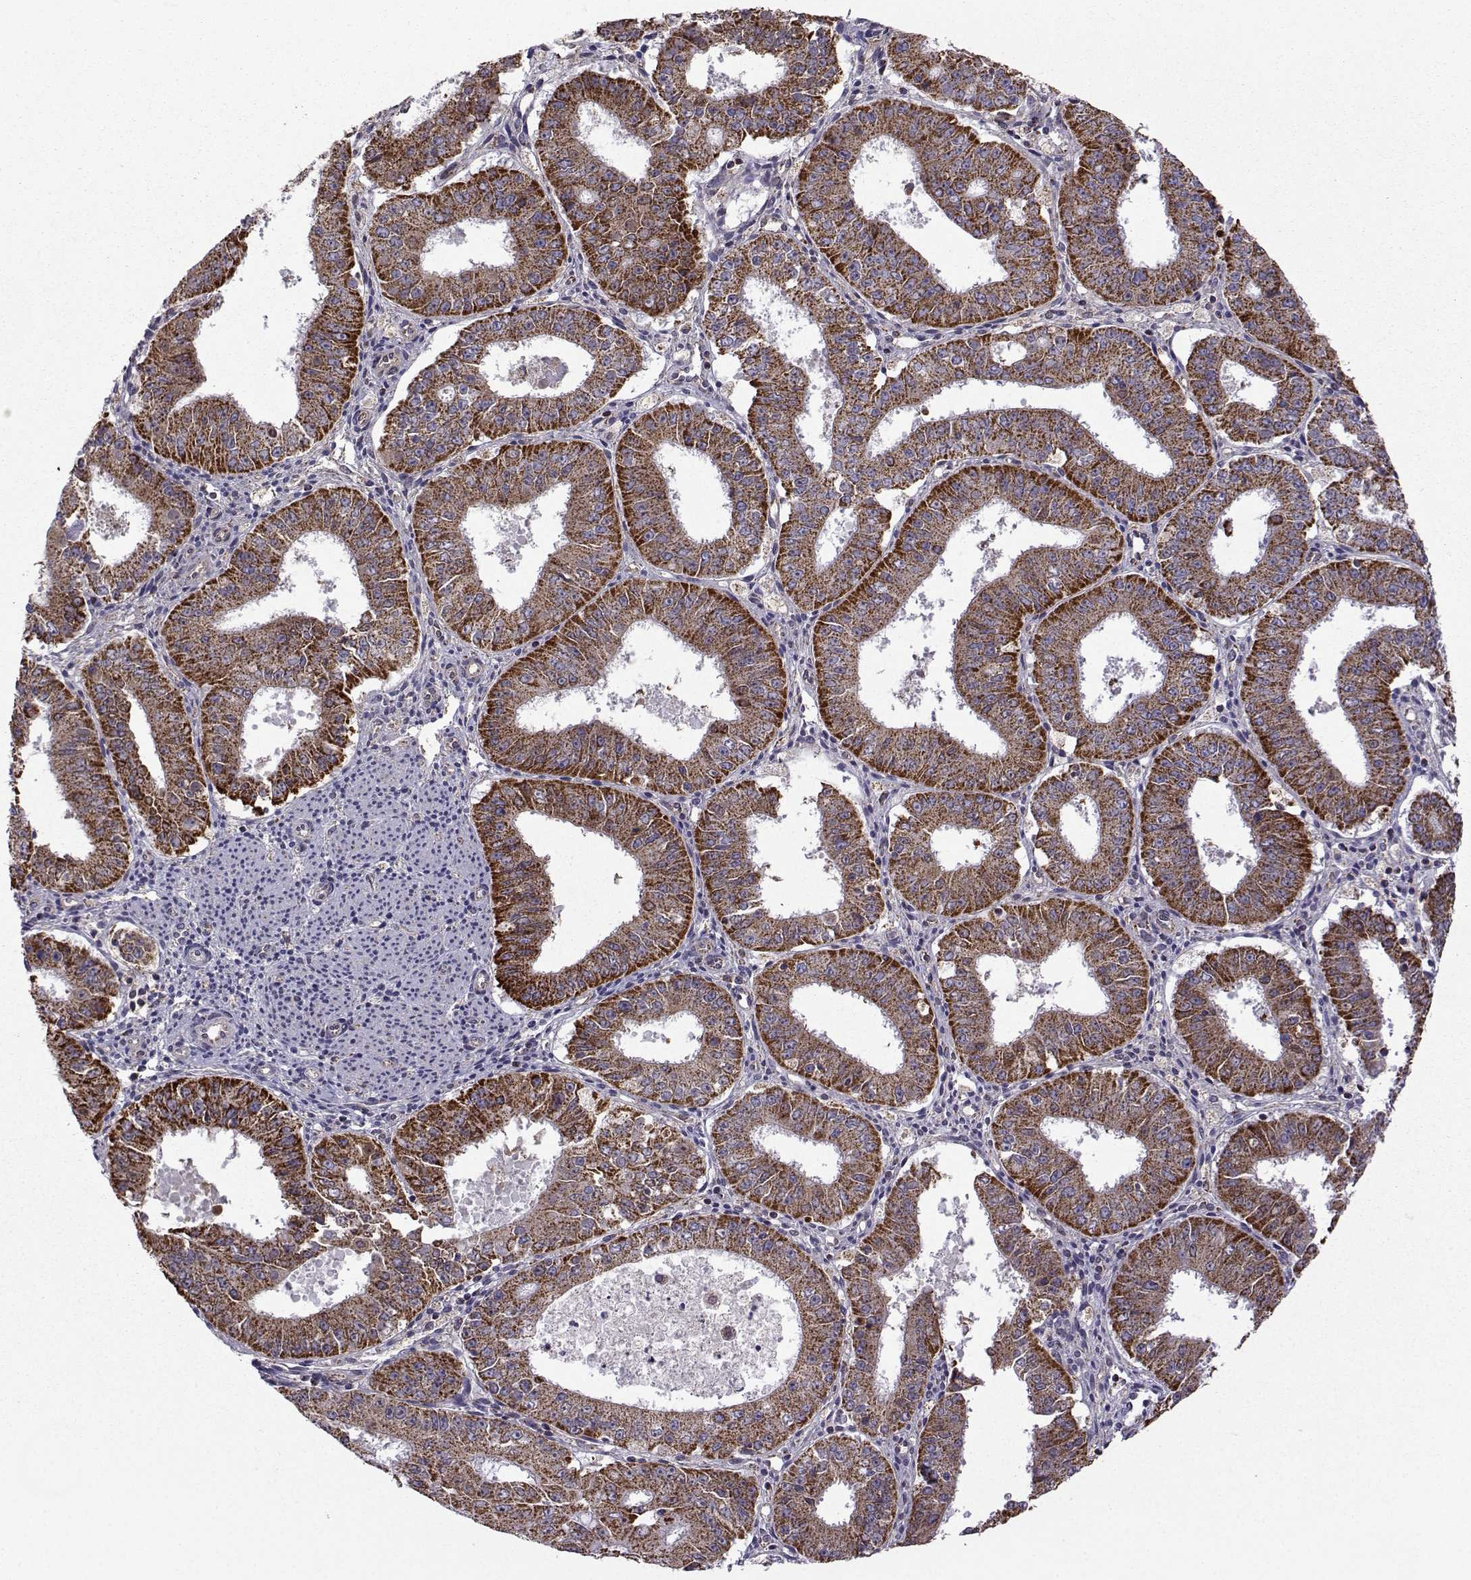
{"staining": {"intensity": "strong", "quantity": ">75%", "location": "cytoplasmic/membranous"}, "tissue": "ovarian cancer", "cell_type": "Tumor cells", "image_type": "cancer", "snomed": [{"axis": "morphology", "description": "Carcinoma, endometroid"}, {"axis": "topography", "description": "Ovary"}], "caption": "Ovarian cancer (endometroid carcinoma) was stained to show a protein in brown. There is high levels of strong cytoplasmic/membranous expression in approximately >75% of tumor cells.", "gene": "NECAB3", "patient": {"sex": "female", "age": 42}}